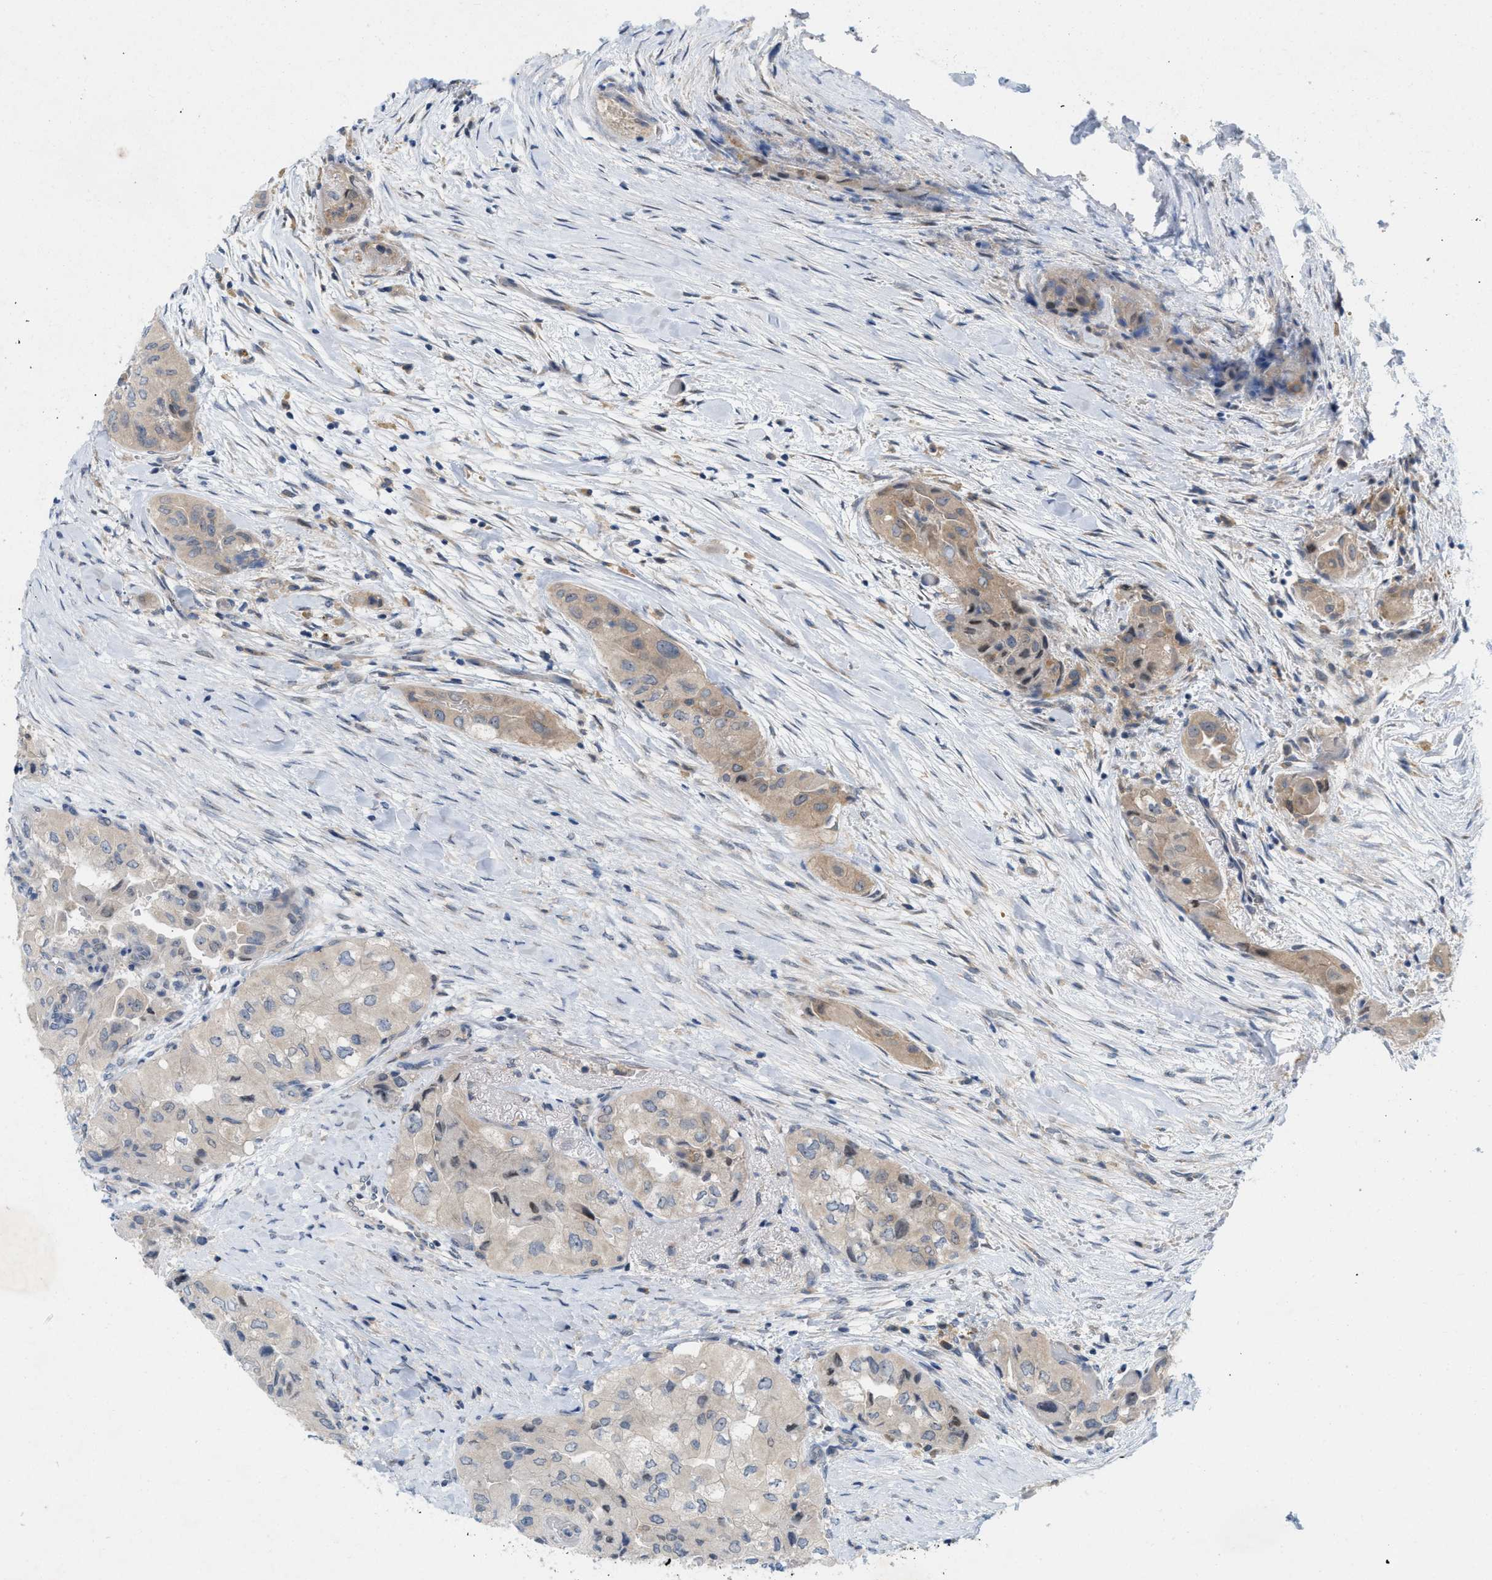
{"staining": {"intensity": "negative", "quantity": "none", "location": "none"}, "tissue": "thyroid cancer", "cell_type": "Tumor cells", "image_type": "cancer", "snomed": [{"axis": "morphology", "description": "Papillary adenocarcinoma, NOS"}, {"axis": "topography", "description": "Thyroid gland"}], "caption": "This photomicrograph is of thyroid papillary adenocarcinoma stained with immunohistochemistry (IHC) to label a protein in brown with the nuclei are counter-stained blue. There is no positivity in tumor cells. (Immunohistochemistry, brightfield microscopy, high magnification).", "gene": "WIPI2", "patient": {"sex": "female", "age": 59}}